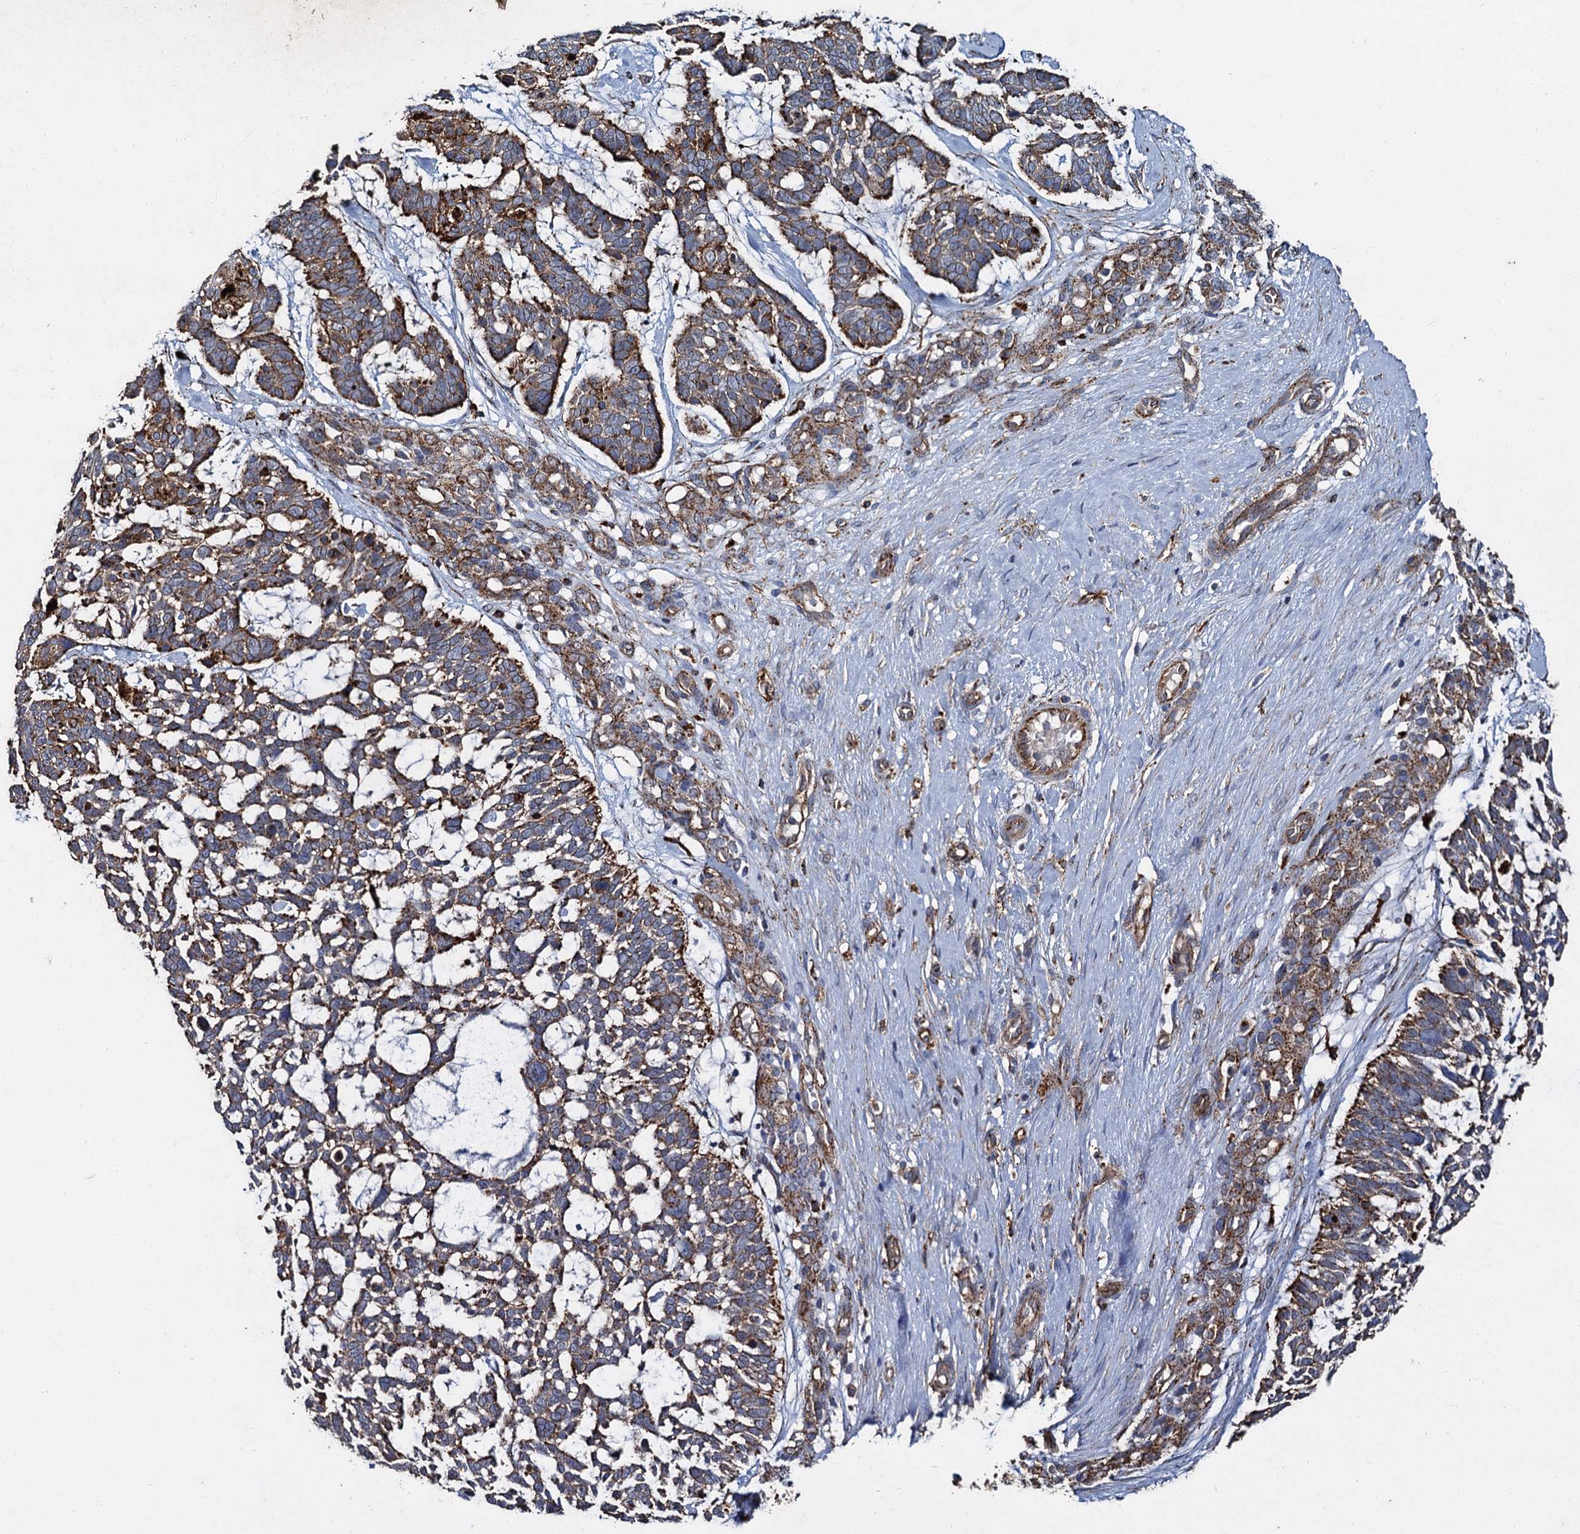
{"staining": {"intensity": "strong", "quantity": ">75%", "location": "cytoplasmic/membranous"}, "tissue": "skin cancer", "cell_type": "Tumor cells", "image_type": "cancer", "snomed": [{"axis": "morphology", "description": "Basal cell carcinoma"}, {"axis": "topography", "description": "Skin"}], "caption": "A brown stain shows strong cytoplasmic/membranous positivity of a protein in human skin basal cell carcinoma tumor cells. (brown staining indicates protein expression, while blue staining denotes nuclei).", "gene": "GBA1", "patient": {"sex": "male", "age": 88}}